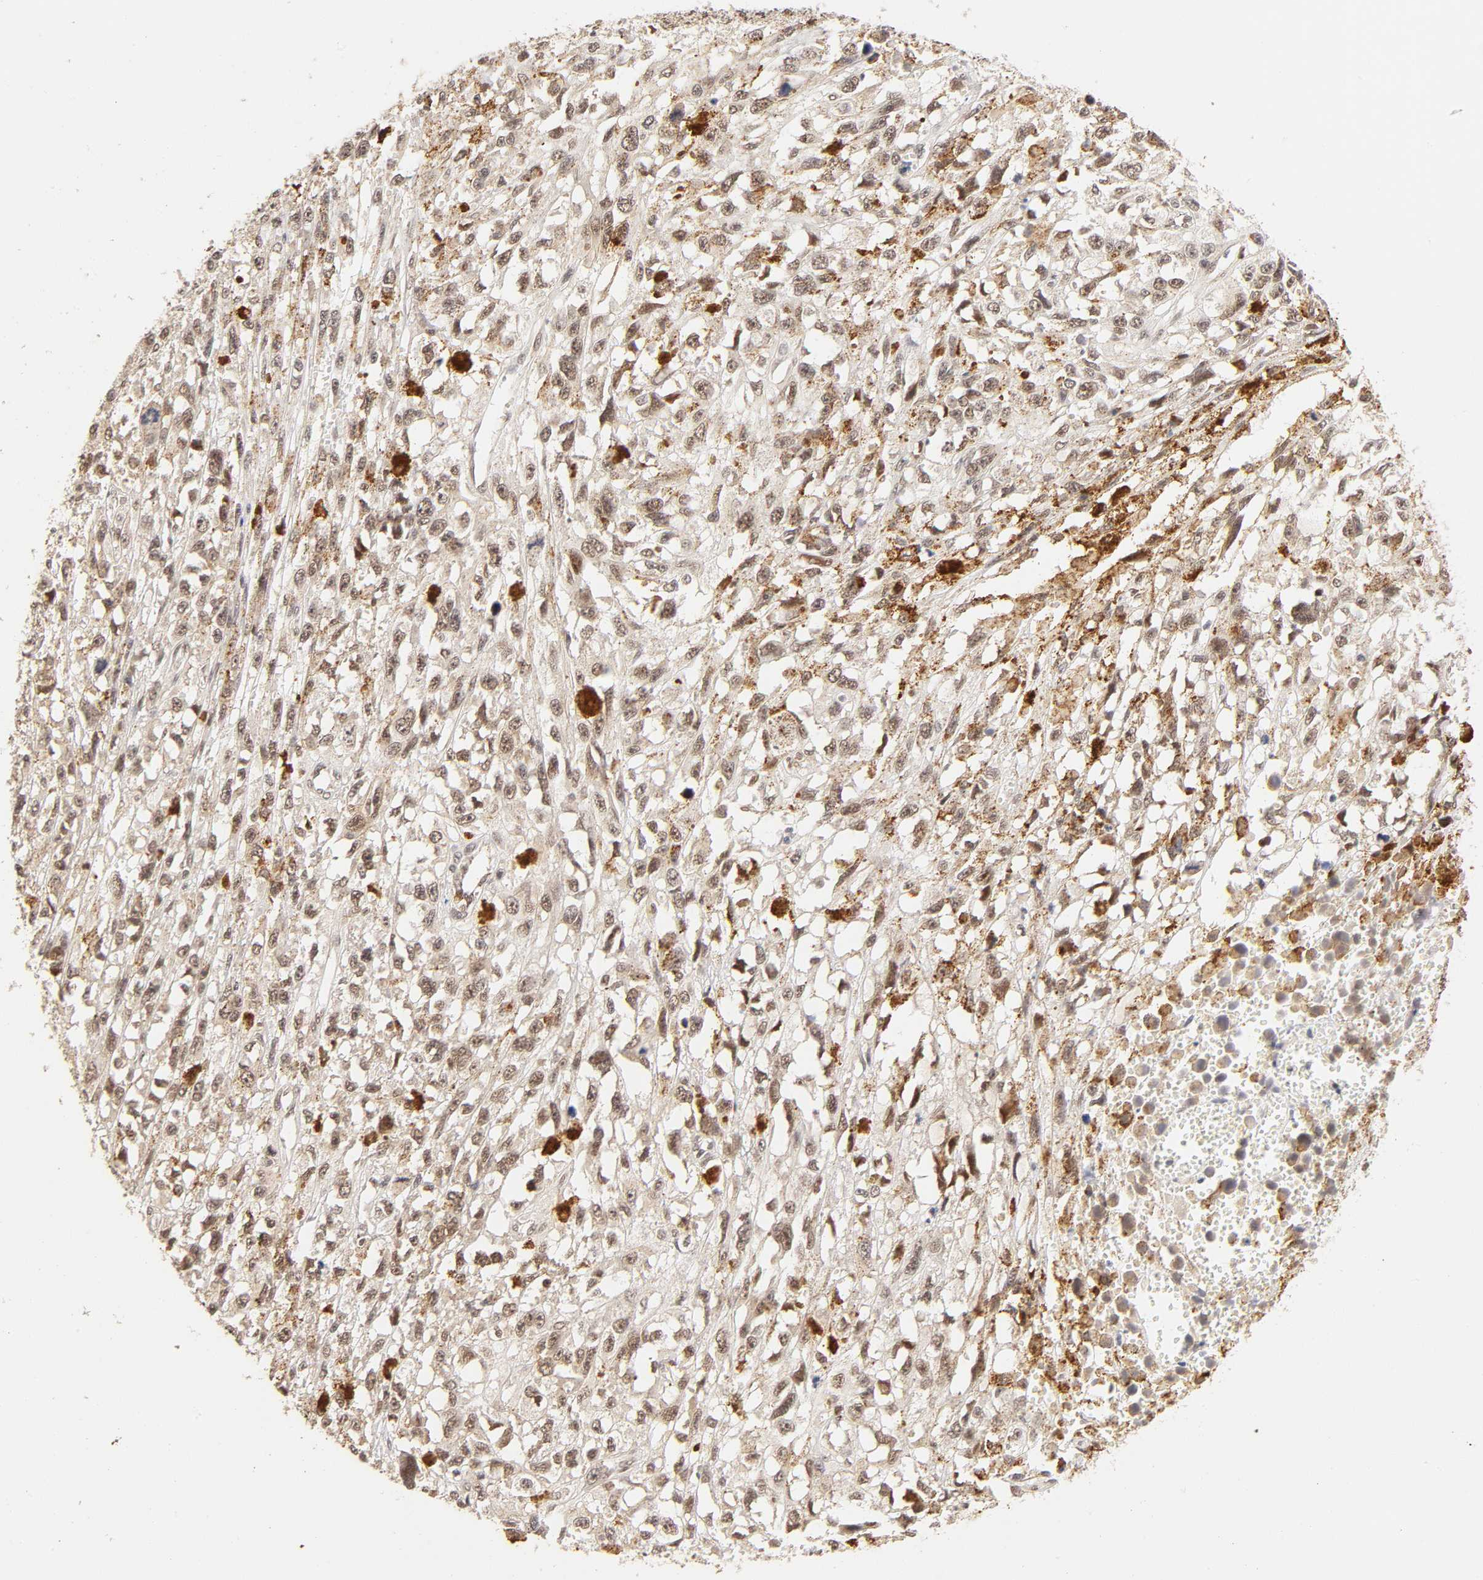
{"staining": {"intensity": "moderate", "quantity": ">75%", "location": "cytoplasmic/membranous,nuclear"}, "tissue": "melanoma", "cell_type": "Tumor cells", "image_type": "cancer", "snomed": [{"axis": "morphology", "description": "Malignant melanoma, Metastatic site"}, {"axis": "topography", "description": "Lymph node"}], "caption": "Human melanoma stained for a protein (brown) shows moderate cytoplasmic/membranous and nuclear positive expression in approximately >75% of tumor cells.", "gene": "TAF10", "patient": {"sex": "male", "age": 59}}